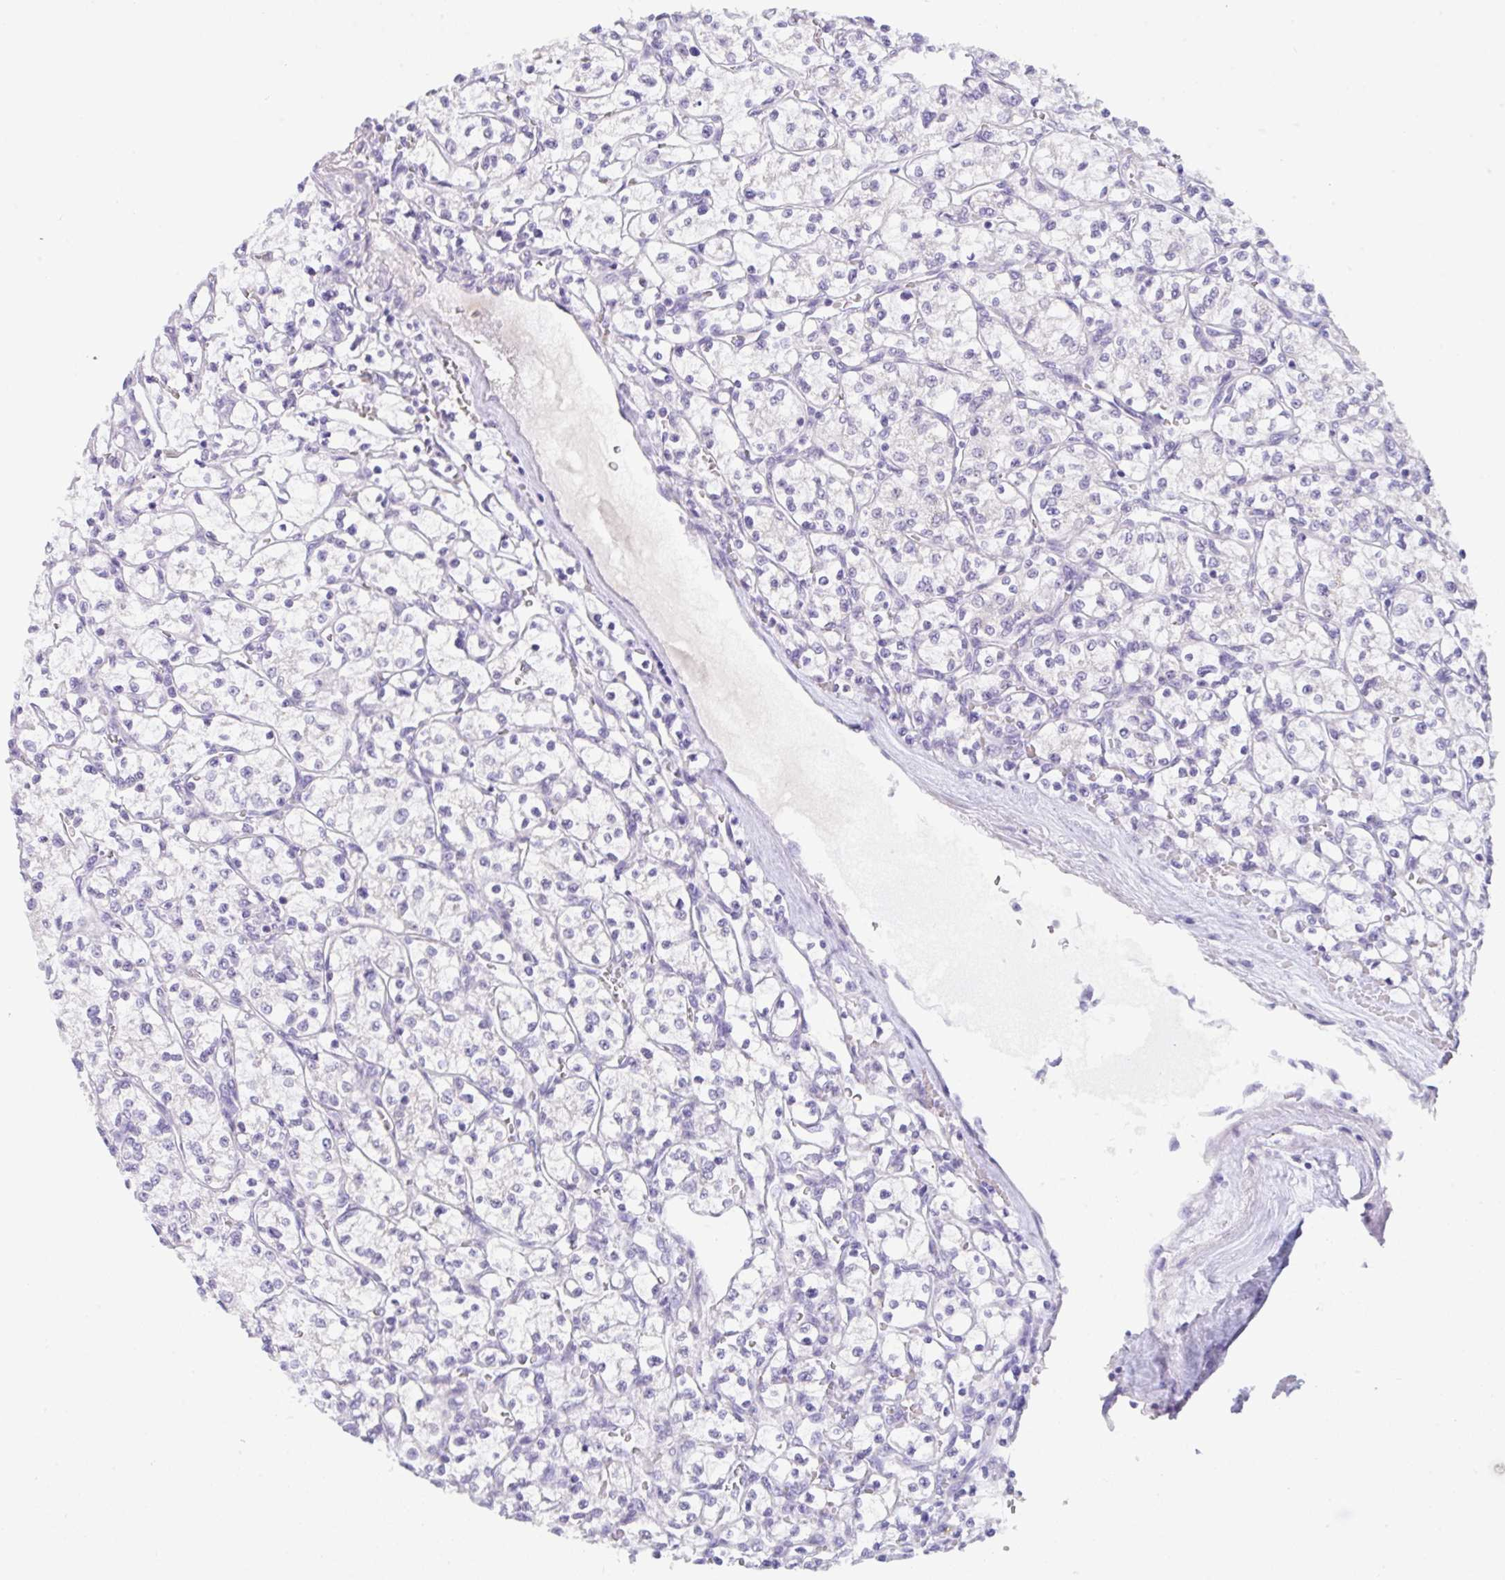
{"staining": {"intensity": "negative", "quantity": "none", "location": "none"}, "tissue": "renal cancer", "cell_type": "Tumor cells", "image_type": "cancer", "snomed": [{"axis": "morphology", "description": "Adenocarcinoma, NOS"}, {"axis": "topography", "description": "Kidney"}], "caption": "Immunohistochemistry (IHC) image of human renal cancer stained for a protein (brown), which demonstrates no expression in tumor cells. (Stains: DAB immunohistochemistry with hematoxylin counter stain, Microscopy: brightfield microscopy at high magnification).", "gene": "TRAF4", "patient": {"sex": "female", "age": 64}}